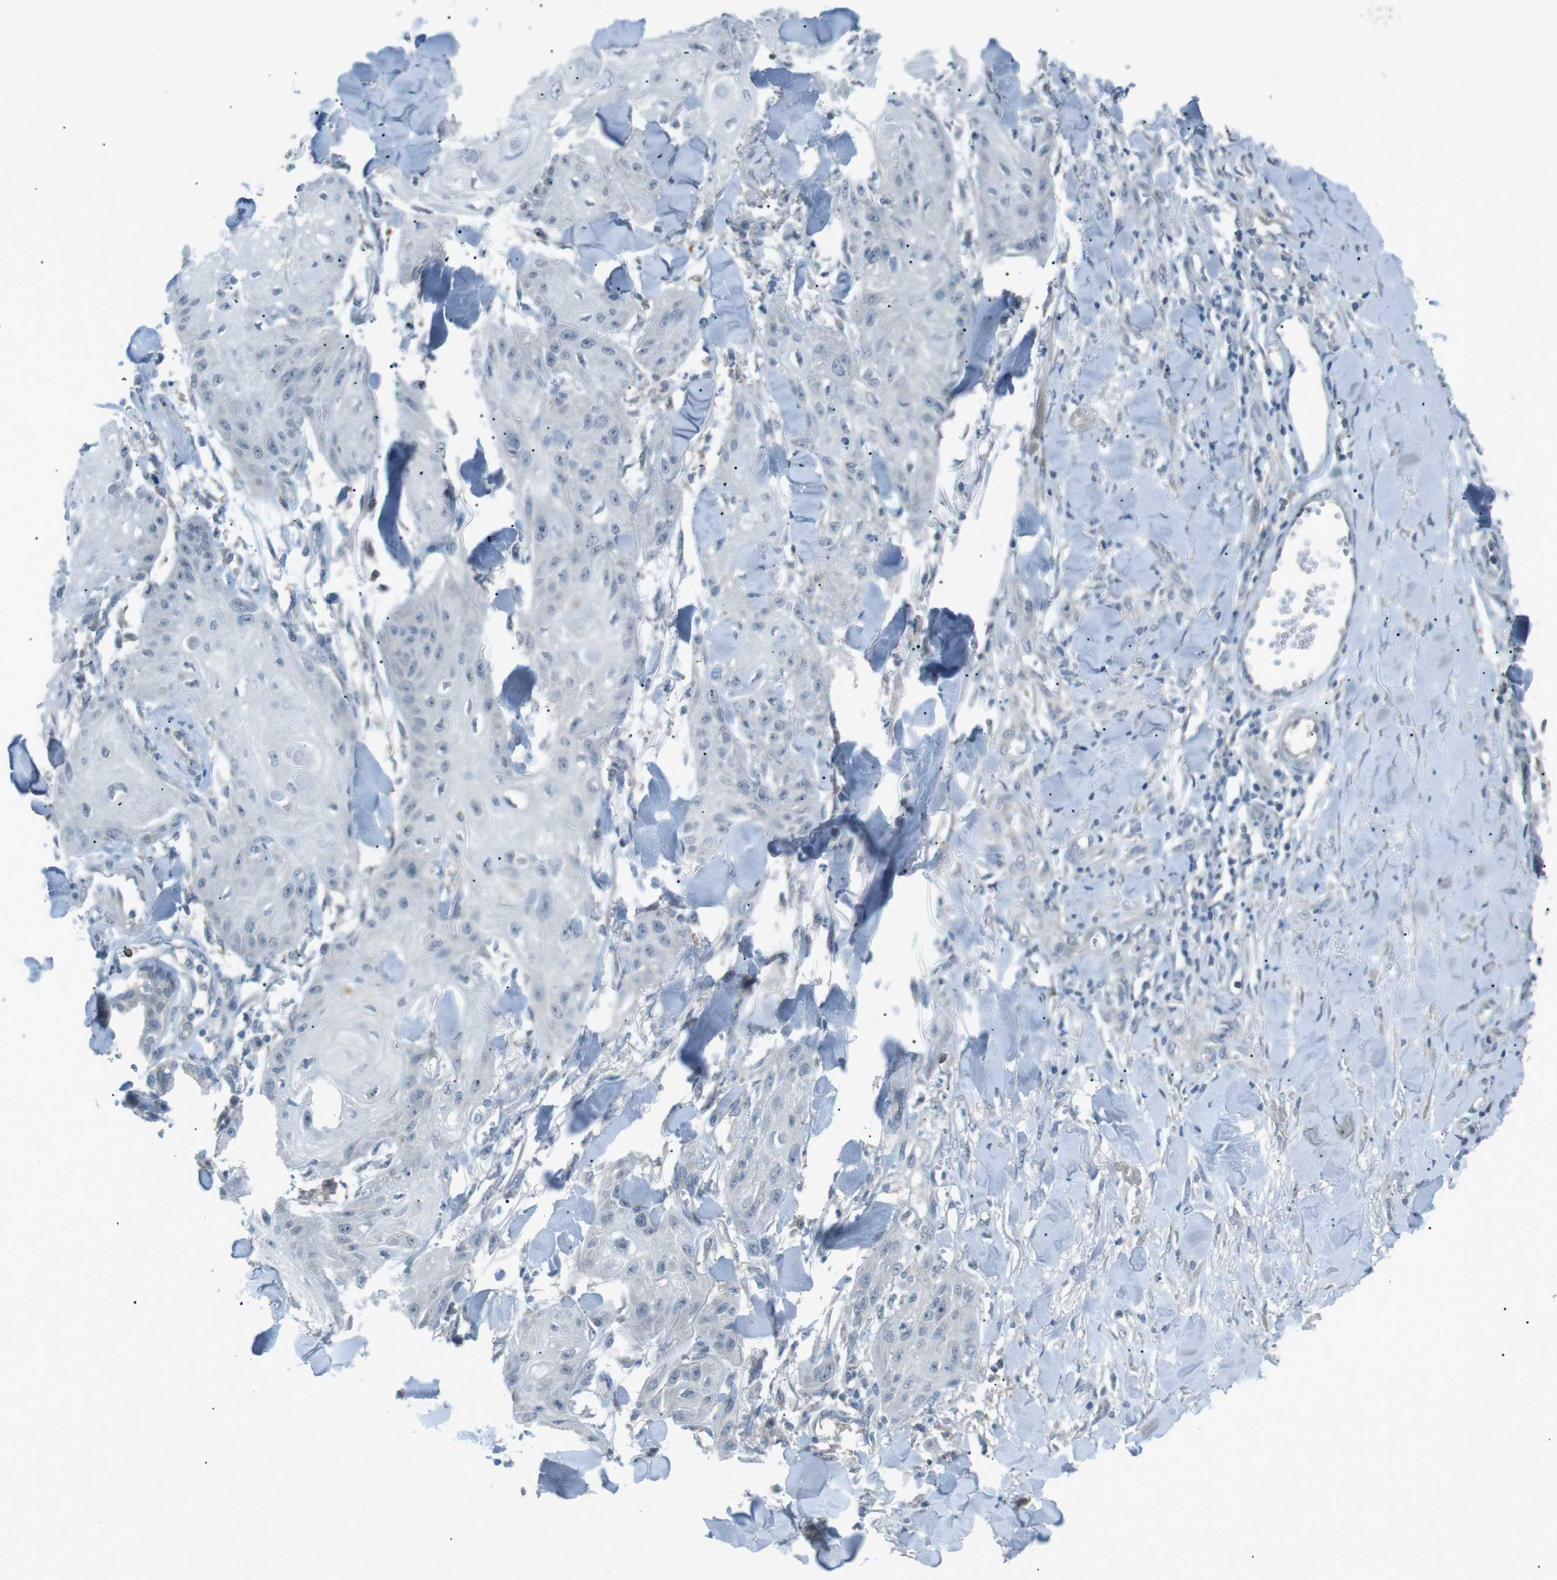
{"staining": {"intensity": "negative", "quantity": "none", "location": "none"}, "tissue": "skin cancer", "cell_type": "Tumor cells", "image_type": "cancer", "snomed": [{"axis": "morphology", "description": "Squamous cell carcinoma, NOS"}, {"axis": "topography", "description": "Skin"}], "caption": "Photomicrograph shows no significant protein staining in tumor cells of skin cancer (squamous cell carcinoma). (Stains: DAB immunohistochemistry (IHC) with hematoxylin counter stain, Microscopy: brightfield microscopy at high magnification).", "gene": "FCRLA", "patient": {"sex": "male", "age": 74}}